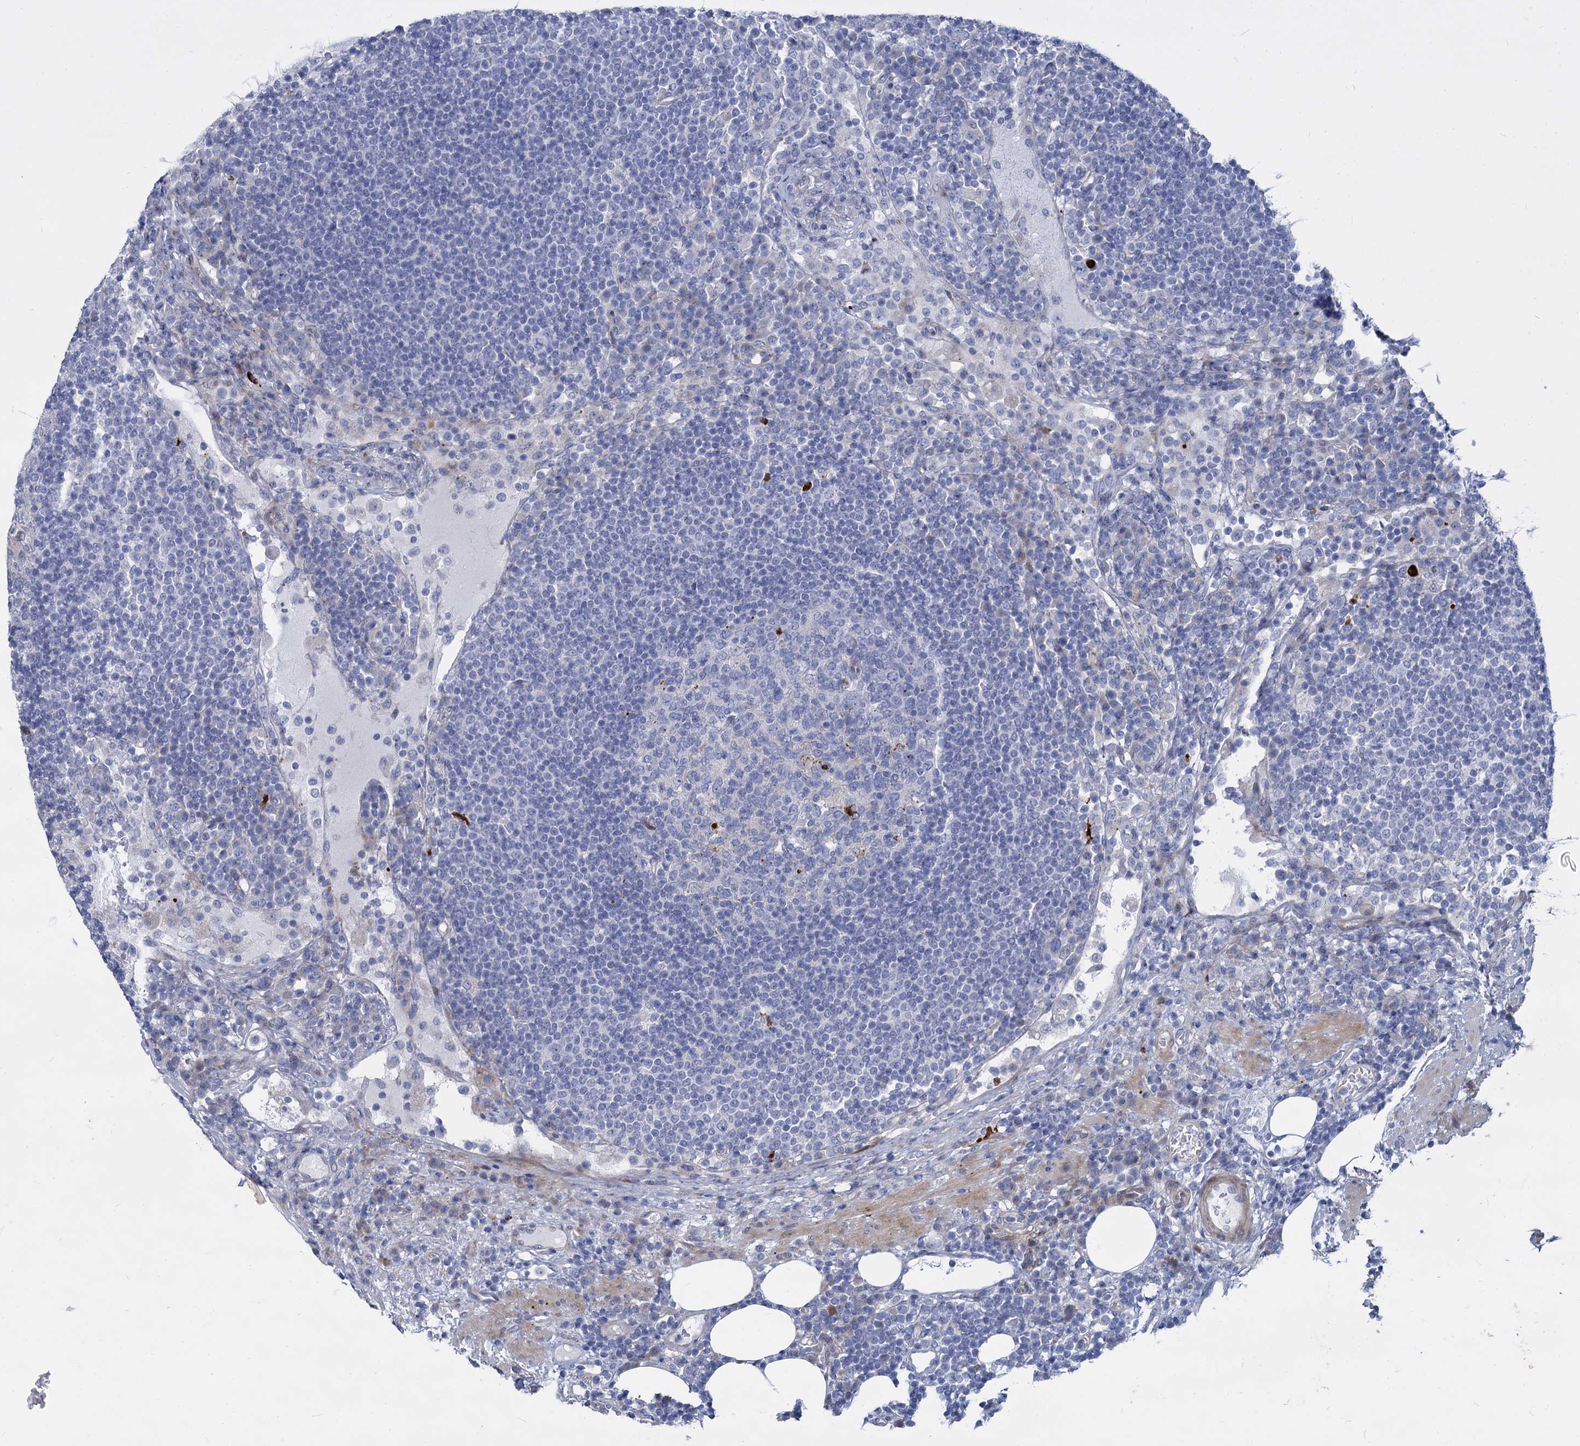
{"staining": {"intensity": "negative", "quantity": "none", "location": "none"}, "tissue": "lymph node", "cell_type": "Germinal center cells", "image_type": "normal", "snomed": [{"axis": "morphology", "description": "Normal tissue, NOS"}, {"axis": "topography", "description": "Lymph node"}], "caption": "Image shows no protein expression in germinal center cells of unremarkable lymph node.", "gene": "TRIM77", "patient": {"sex": "female", "age": 53}}